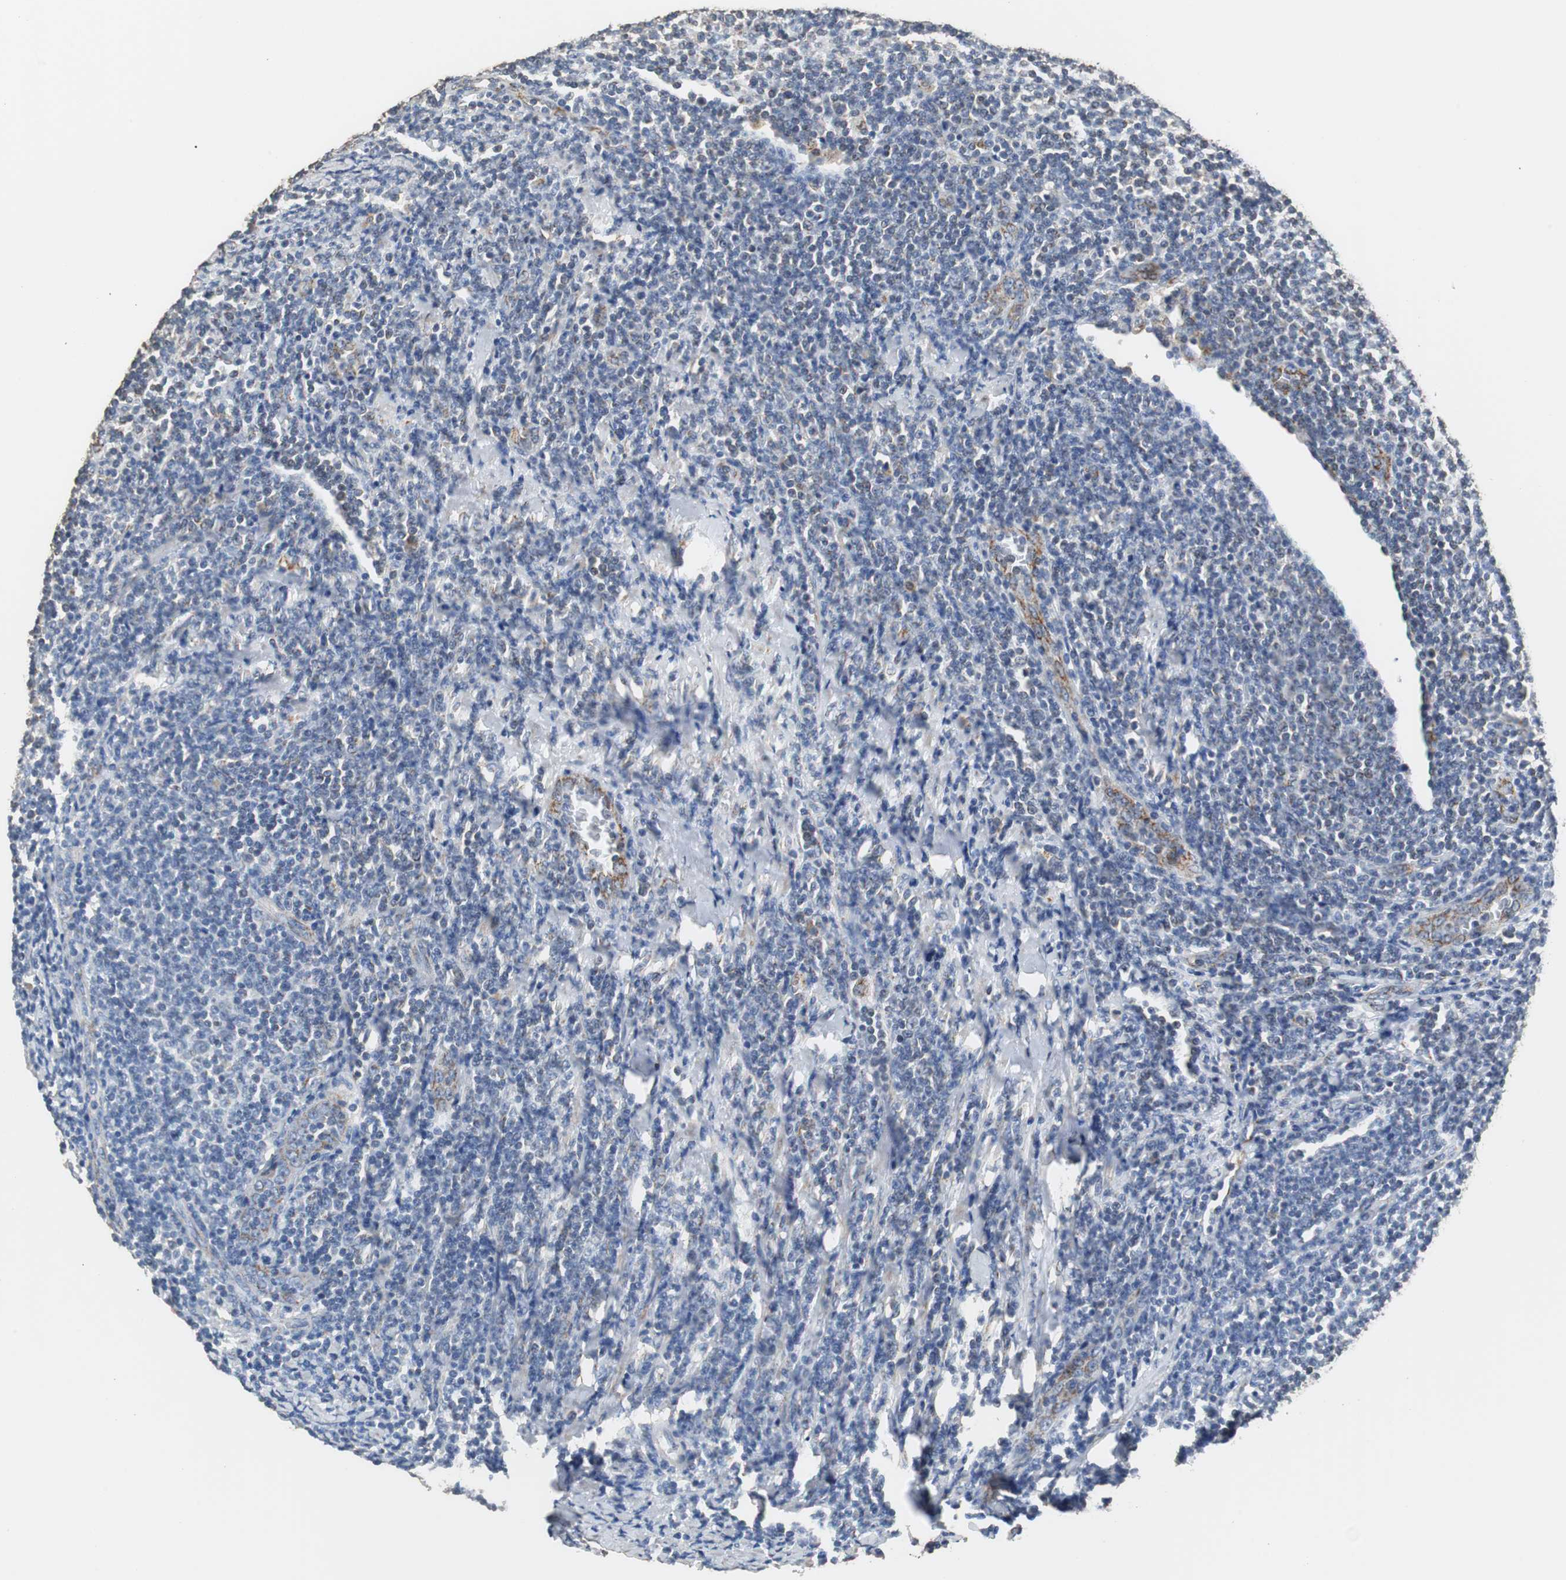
{"staining": {"intensity": "negative", "quantity": "none", "location": "none"}, "tissue": "lymphoma", "cell_type": "Tumor cells", "image_type": "cancer", "snomed": [{"axis": "morphology", "description": "Malignant lymphoma, non-Hodgkin's type, Low grade"}, {"axis": "topography", "description": "Lymph node"}], "caption": "Low-grade malignant lymphoma, non-Hodgkin's type was stained to show a protein in brown. There is no significant expression in tumor cells.", "gene": "HMGCL", "patient": {"sex": "male", "age": 66}}